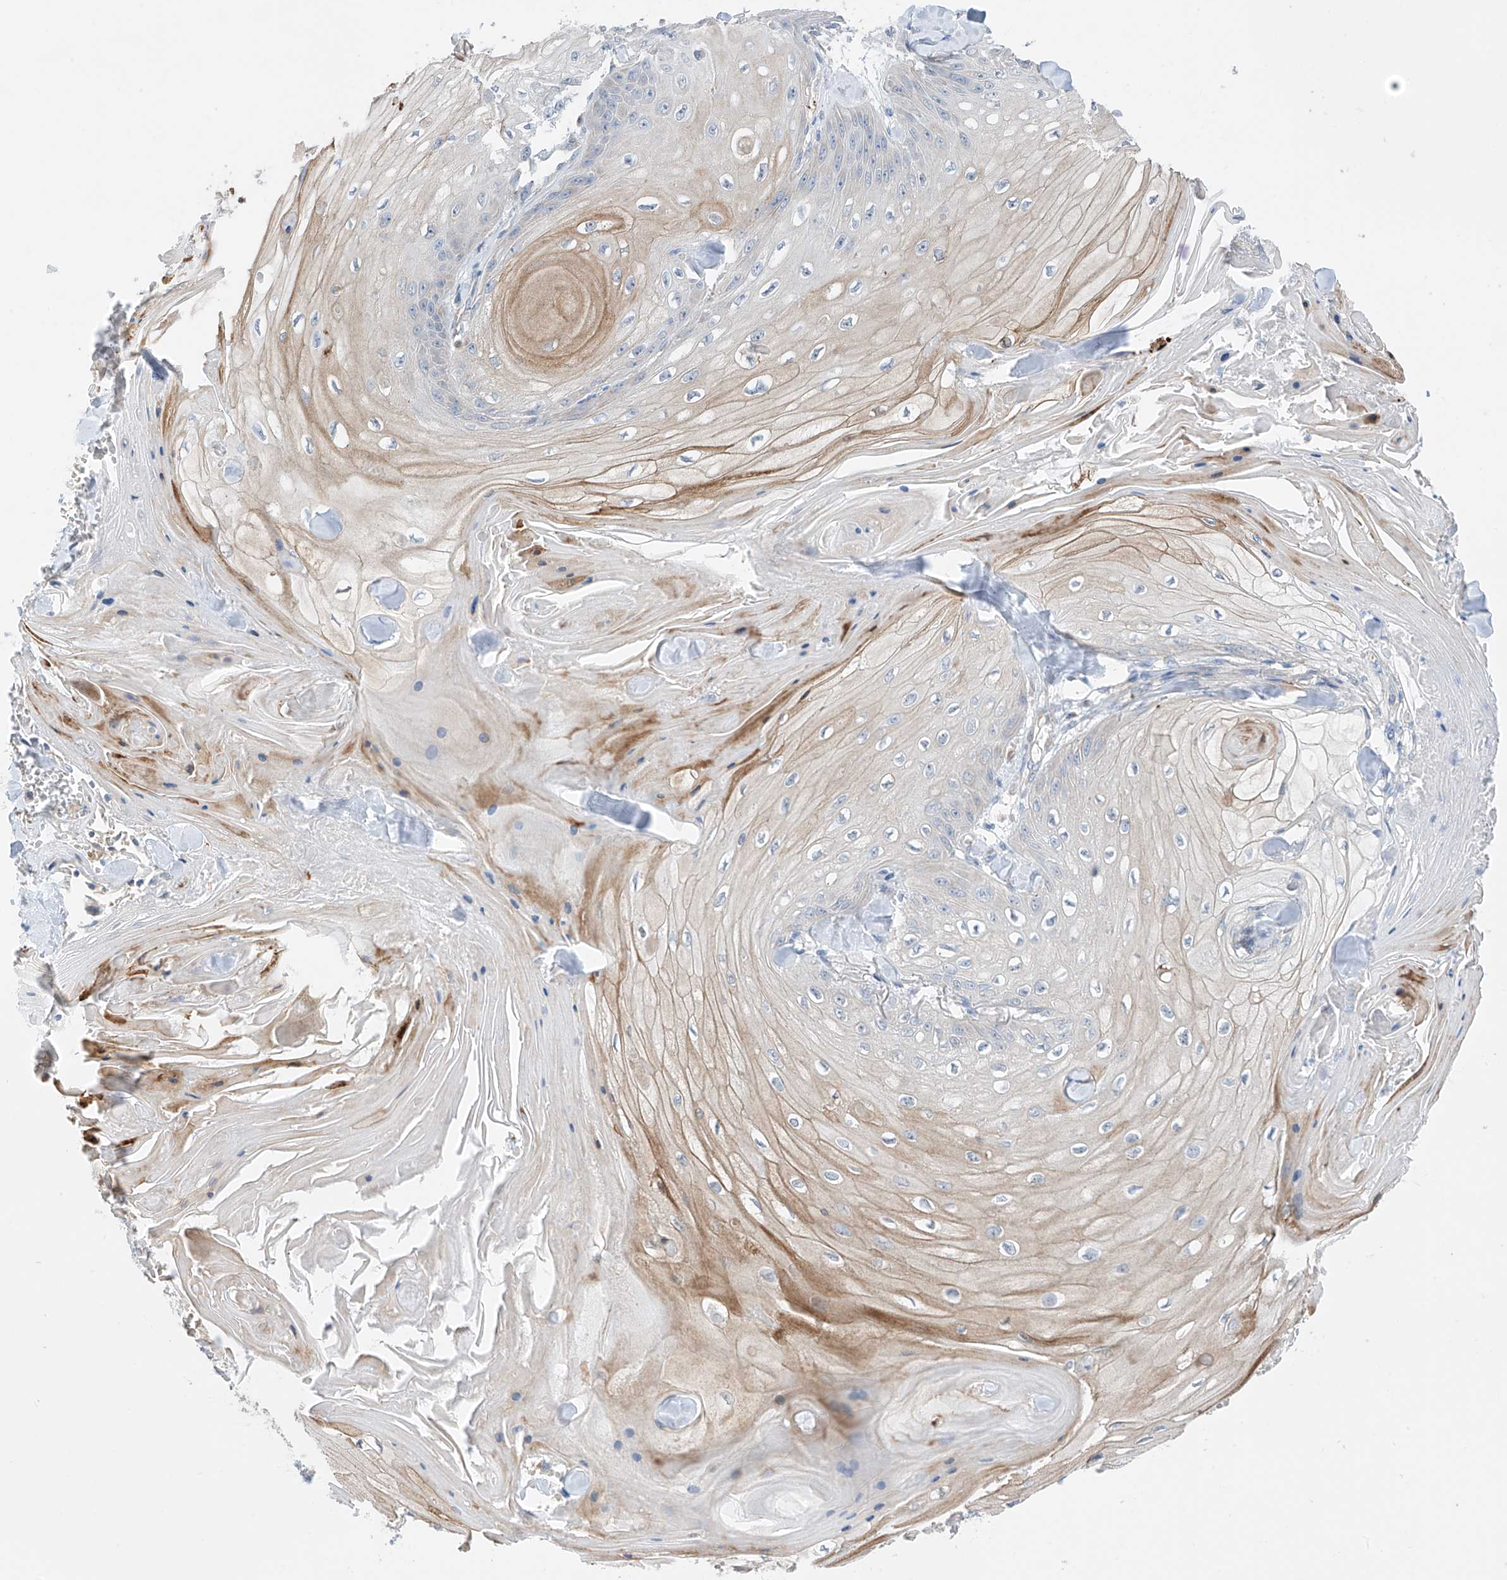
{"staining": {"intensity": "negative", "quantity": "none", "location": "none"}, "tissue": "skin cancer", "cell_type": "Tumor cells", "image_type": "cancer", "snomed": [{"axis": "morphology", "description": "Squamous cell carcinoma, NOS"}, {"axis": "topography", "description": "Skin"}], "caption": "This histopathology image is of squamous cell carcinoma (skin) stained with immunohistochemistry to label a protein in brown with the nuclei are counter-stained blue. There is no expression in tumor cells.", "gene": "REC8", "patient": {"sex": "male", "age": 74}}